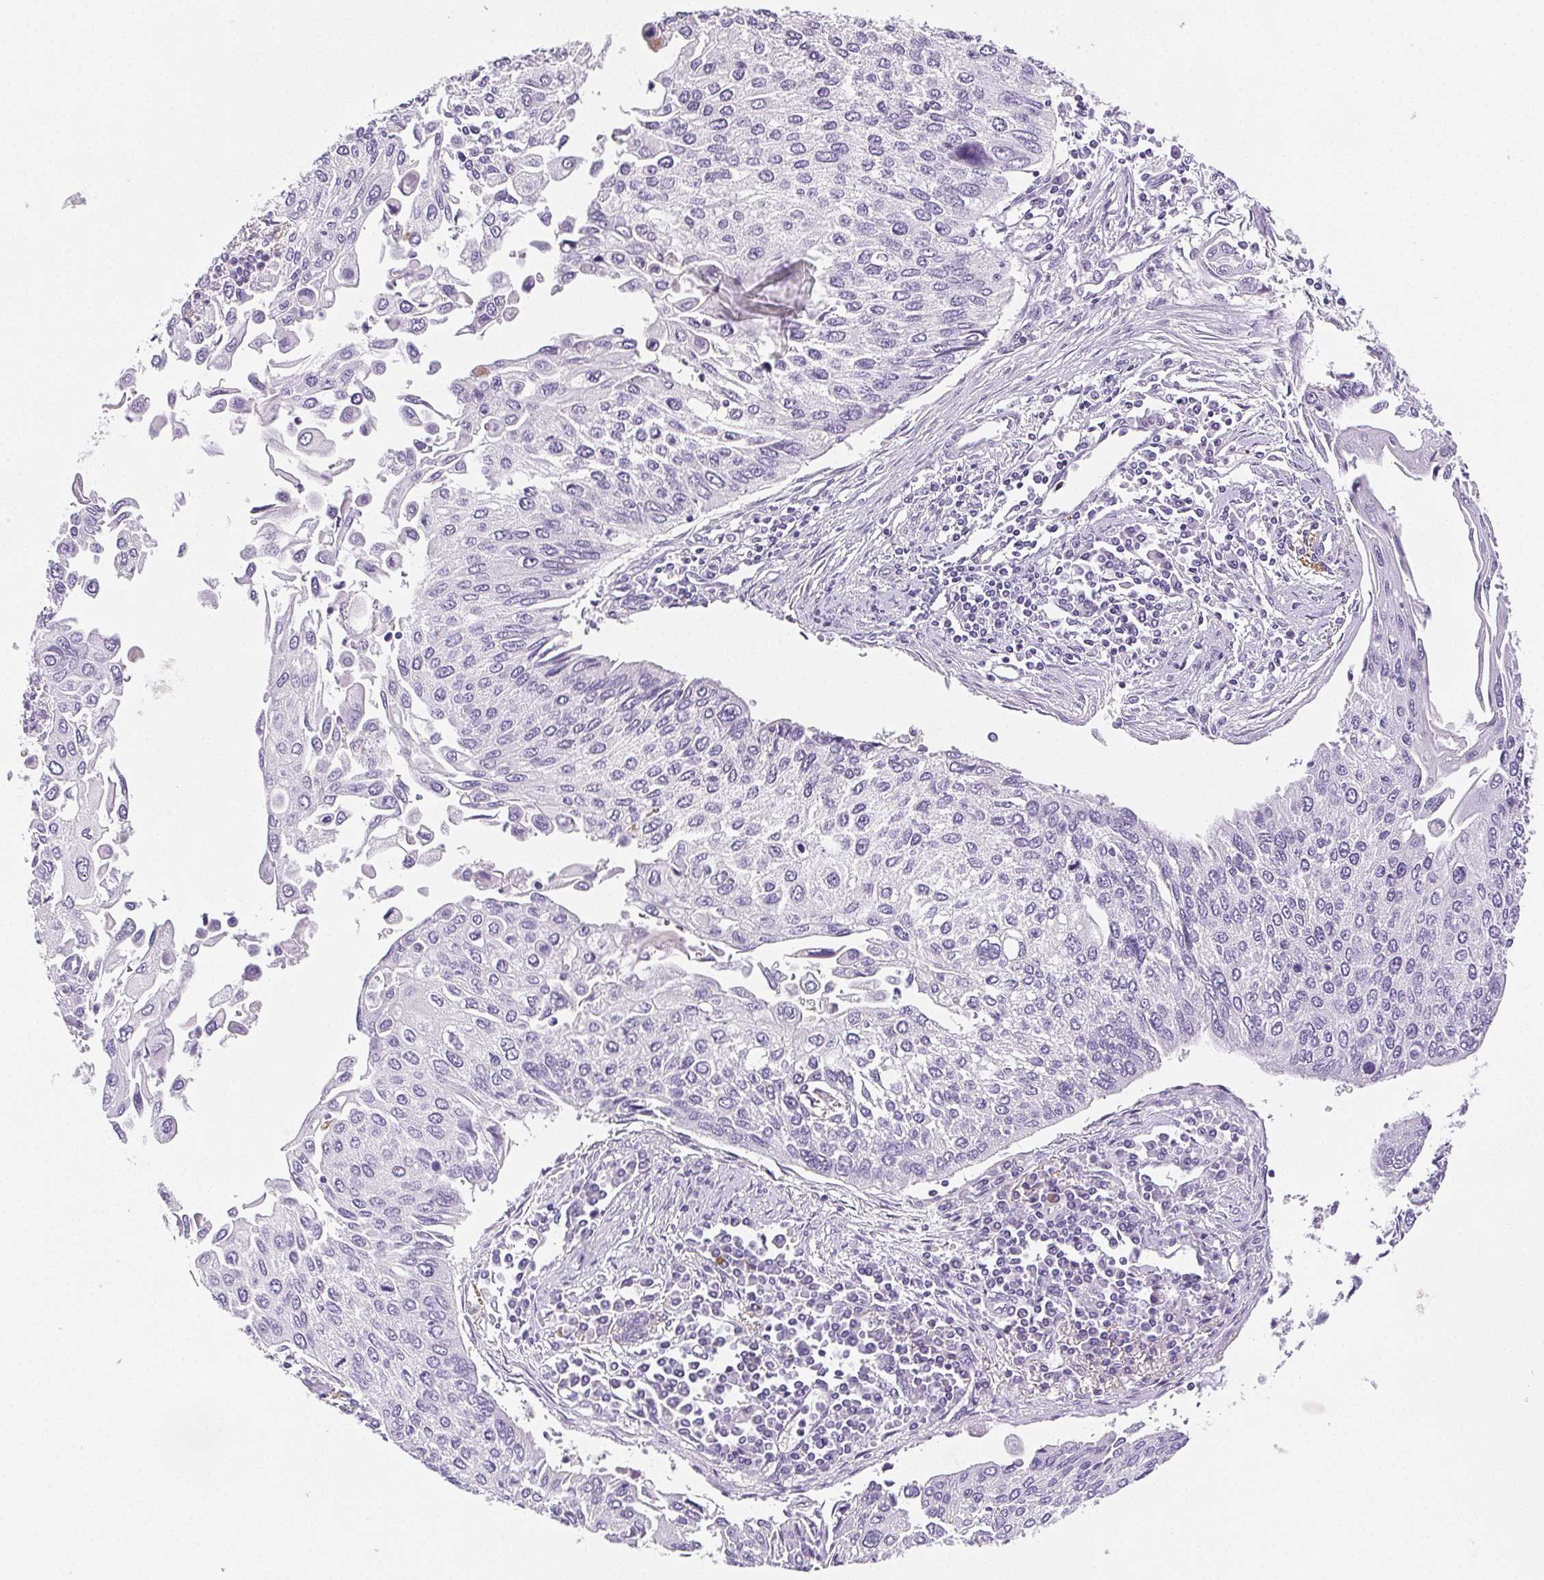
{"staining": {"intensity": "negative", "quantity": "none", "location": "none"}, "tissue": "lung cancer", "cell_type": "Tumor cells", "image_type": "cancer", "snomed": [{"axis": "morphology", "description": "Squamous cell carcinoma, NOS"}, {"axis": "morphology", "description": "Squamous cell carcinoma, metastatic, NOS"}, {"axis": "topography", "description": "Lung"}], "caption": "This is an IHC photomicrograph of lung cancer (squamous cell carcinoma). There is no expression in tumor cells.", "gene": "VTN", "patient": {"sex": "male", "age": 63}}